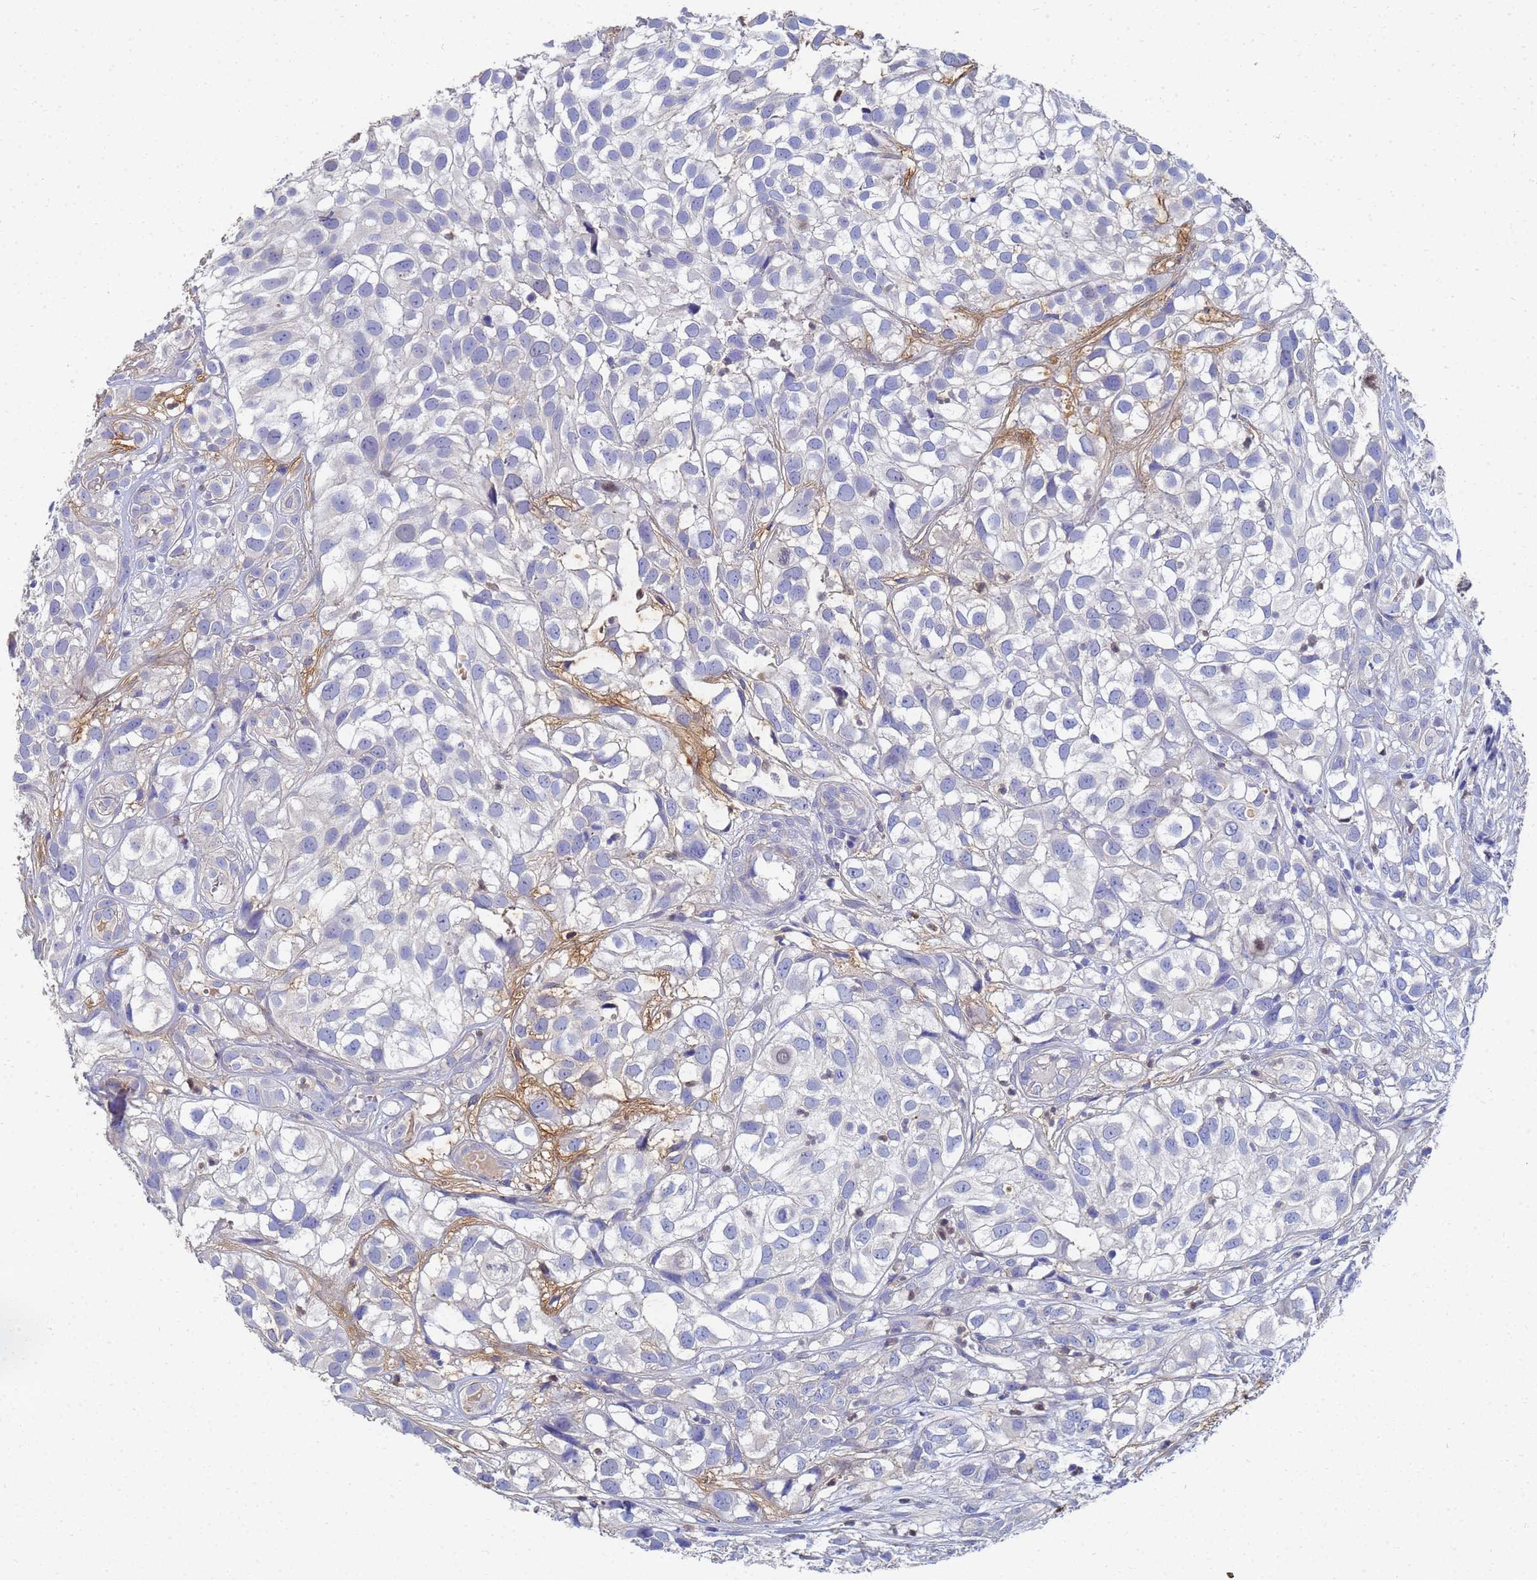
{"staining": {"intensity": "negative", "quantity": "none", "location": "none"}, "tissue": "urothelial cancer", "cell_type": "Tumor cells", "image_type": "cancer", "snomed": [{"axis": "morphology", "description": "Urothelial carcinoma, High grade"}, {"axis": "topography", "description": "Urinary bladder"}], "caption": "The micrograph exhibits no staining of tumor cells in urothelial cancer.", "gene": "LBX2", "patient": {"sex": "male", "age": 56}}